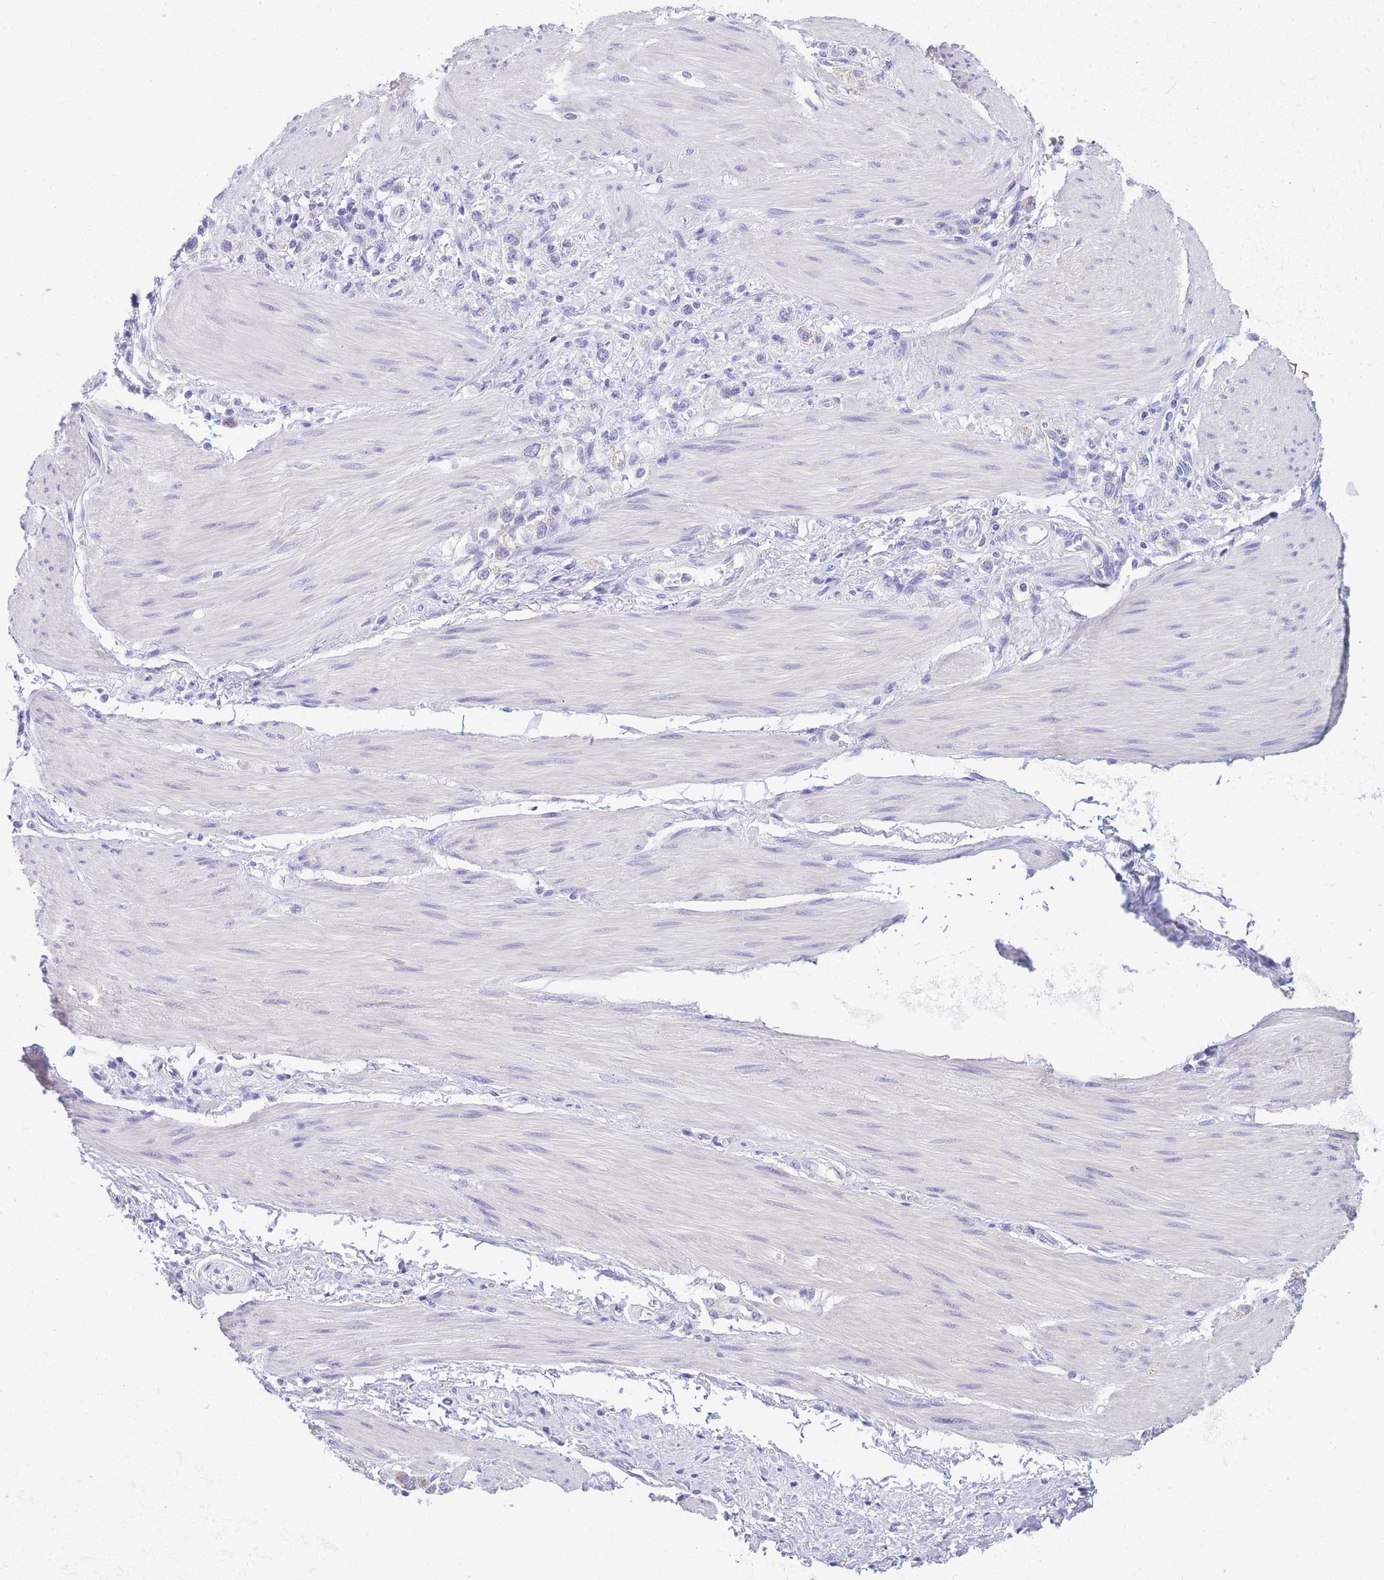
{"staining": {"intensity": "negative", "quantity": "none", "location": "none"}, "tissue": "stomach cancer", "cell_type": "Tumor cells", "image_type": "cancer", "snomed": [{"axis": "morphology", "description": "Adenocarcinoma, NOS"}, {"axis": "topography", "description": "Stomach"}], "caption": "DAB immunohistochemical staining of adenocarcinoma (stomach) shows no significant expression in tumor cells.", "gene": "DHRS11", "patient": {"sex": "female", "age": 65}}